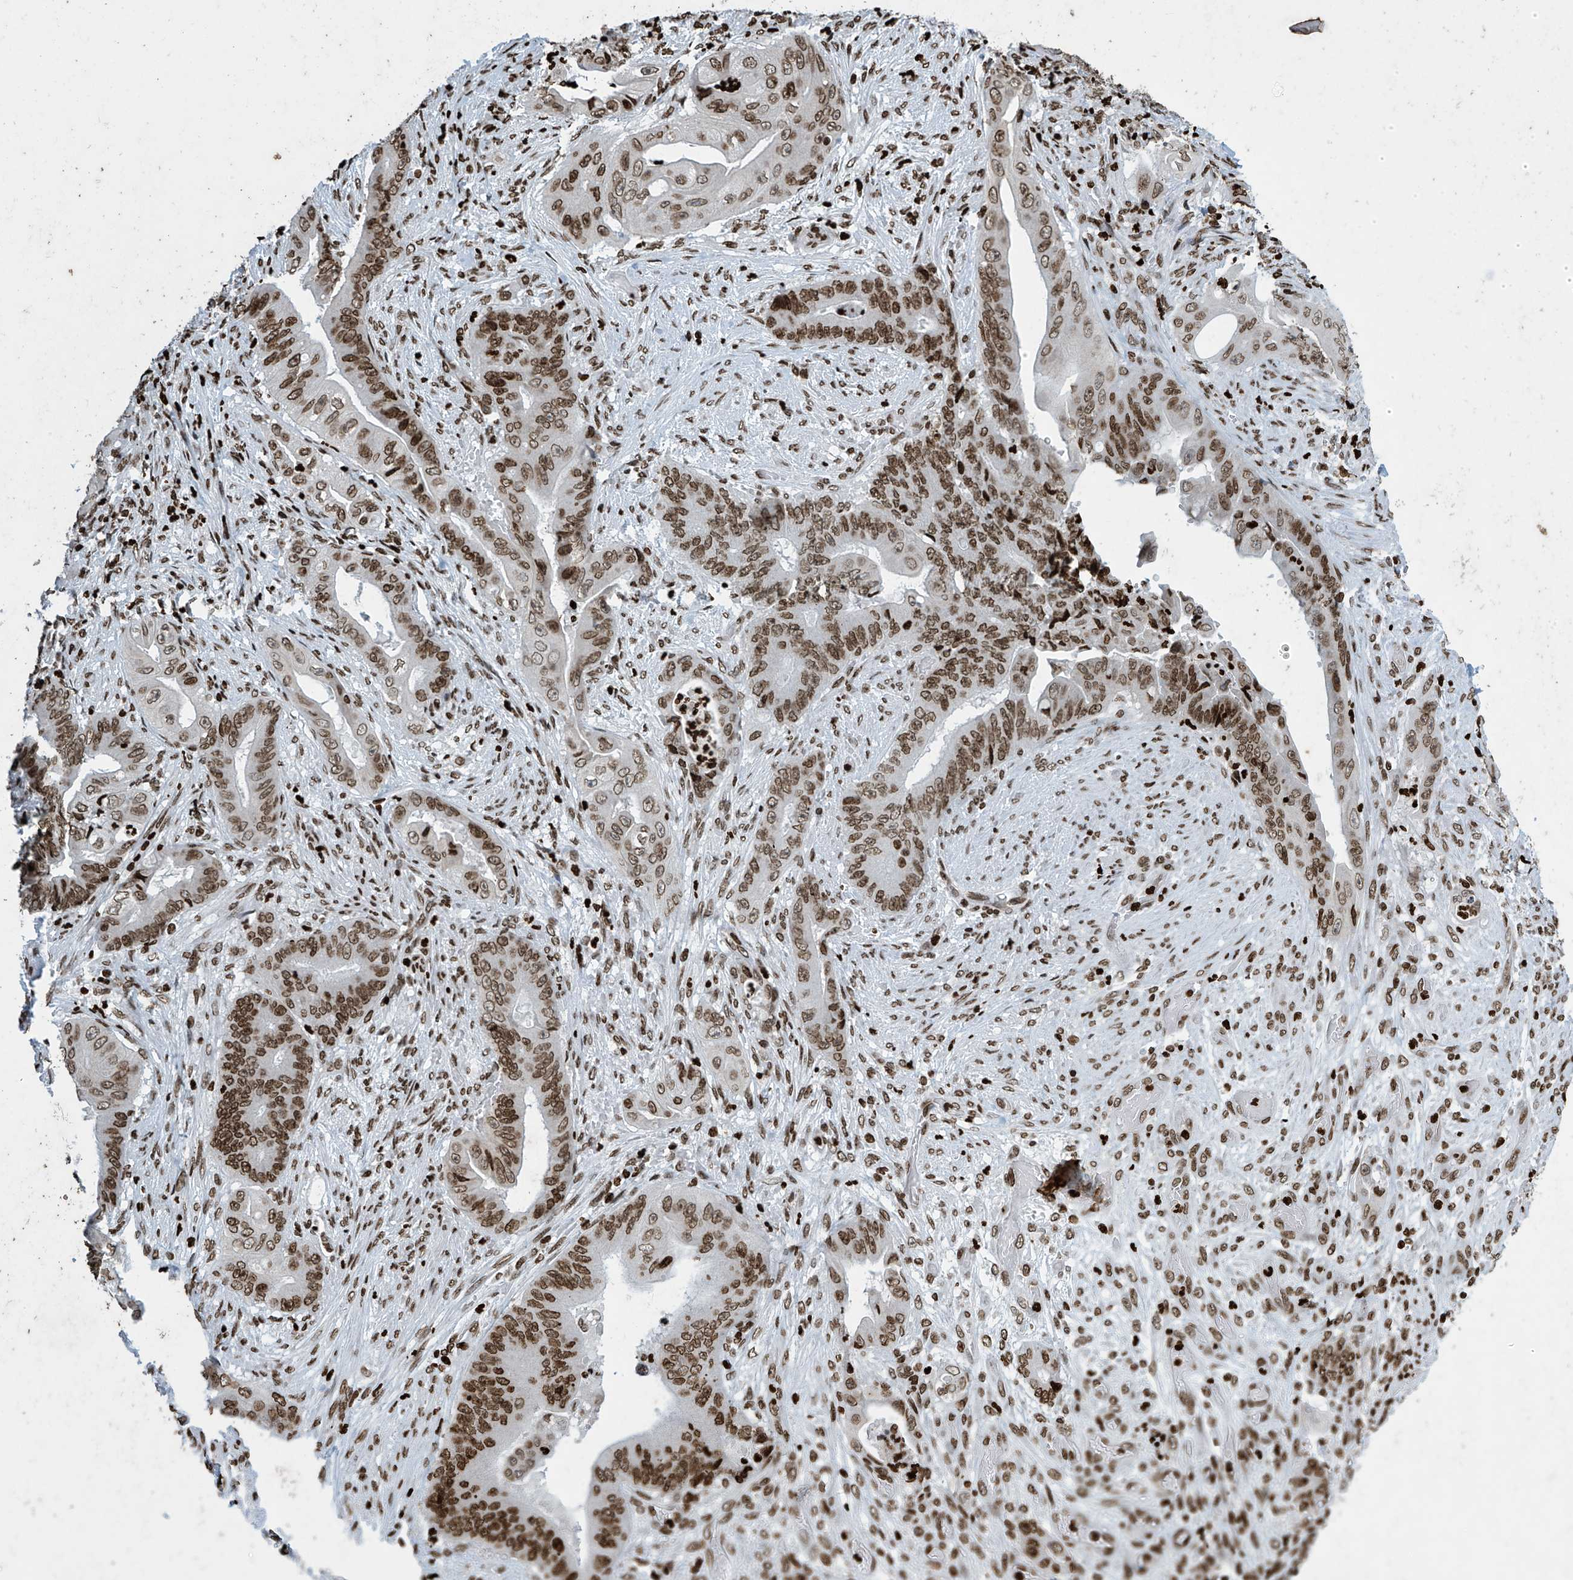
{"staining": {"intensity": "strong", "quantity": ">75%", "location": "nuclear"}, "tissue": "stomach cancer", "cell_type": "Tumor cells", "image_type": "cancer", "snomed": [{"axis": "morphology", "description": "Adenocarcinoma, NOS"}, {"axis": "topography", "description": "Stomach"}], "caption": "This is an image of immunohistochemistry staining of stomach cancer, which shows strong expression in the nuclear of tumor cells.", "gene": "H4C16", "patient": {"sex": "female", "age": 73}}